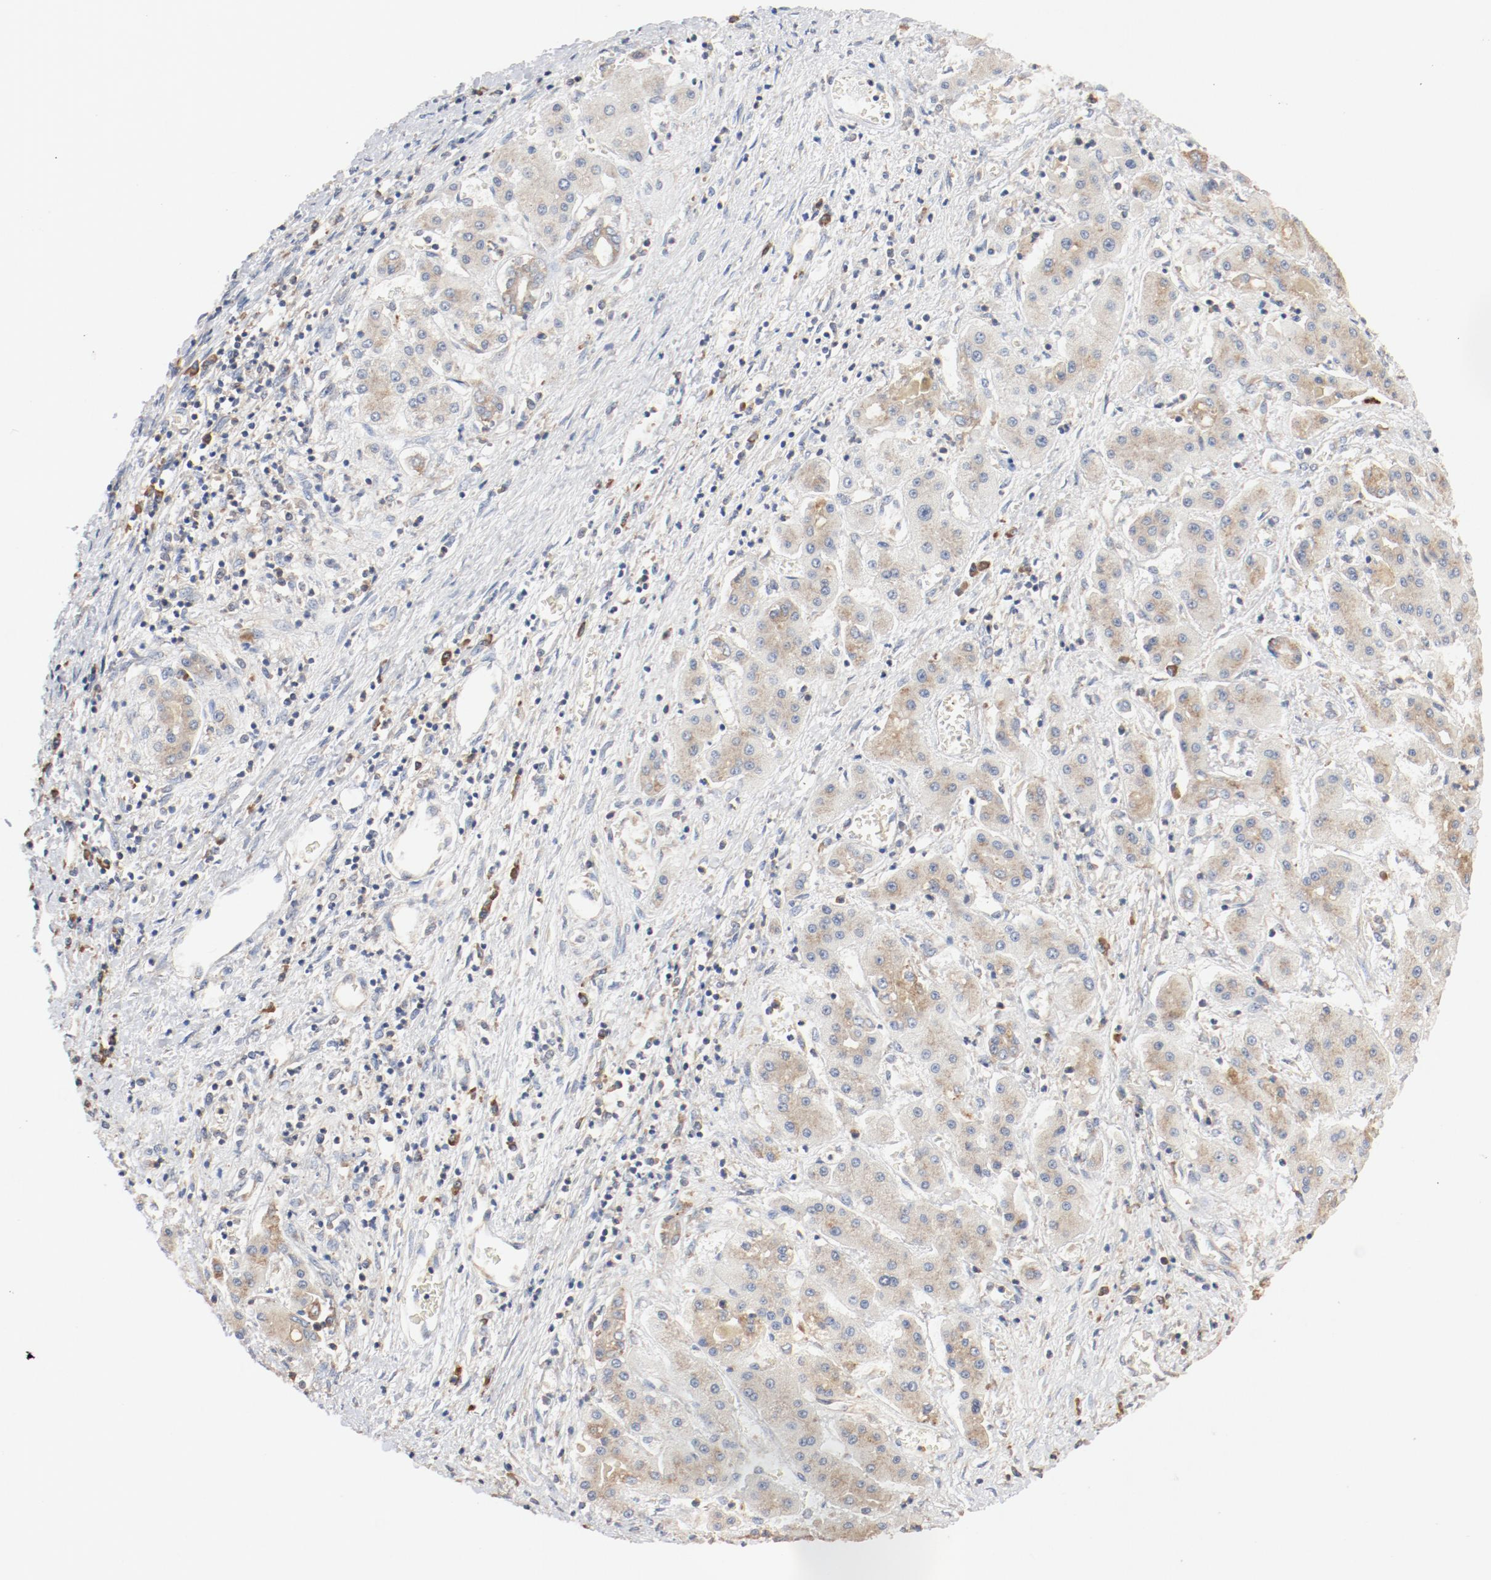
{"staining": {"intensity": "moderate", "quantity": ">75%", "location": "cytoplasmic/membranous"}, "tissue": "liver cancer", "cell_type": "Tumor cells", "image_type": "cancer", "snomed": [{"axis": "morphology", "description": "Carcinoma, Hepatocellular, NOS"}, {"axis": "topography", "description": "Liver"}], "caption": "Immunohistochemistry staining of hepatocellular carcinoma (liver), which exhibits medium levels of moderate cytoplasmic/membranous staining in approximately >75% of tumor cells indicating moderate cytoplasmic/membranous protein positivity. The staining was performed using DAB (brown) for protein detection and nuclei were counterstained in hematoxylin (blue).", "gene": "RPS6", "patient": {"sex": "male", "age": 24}}